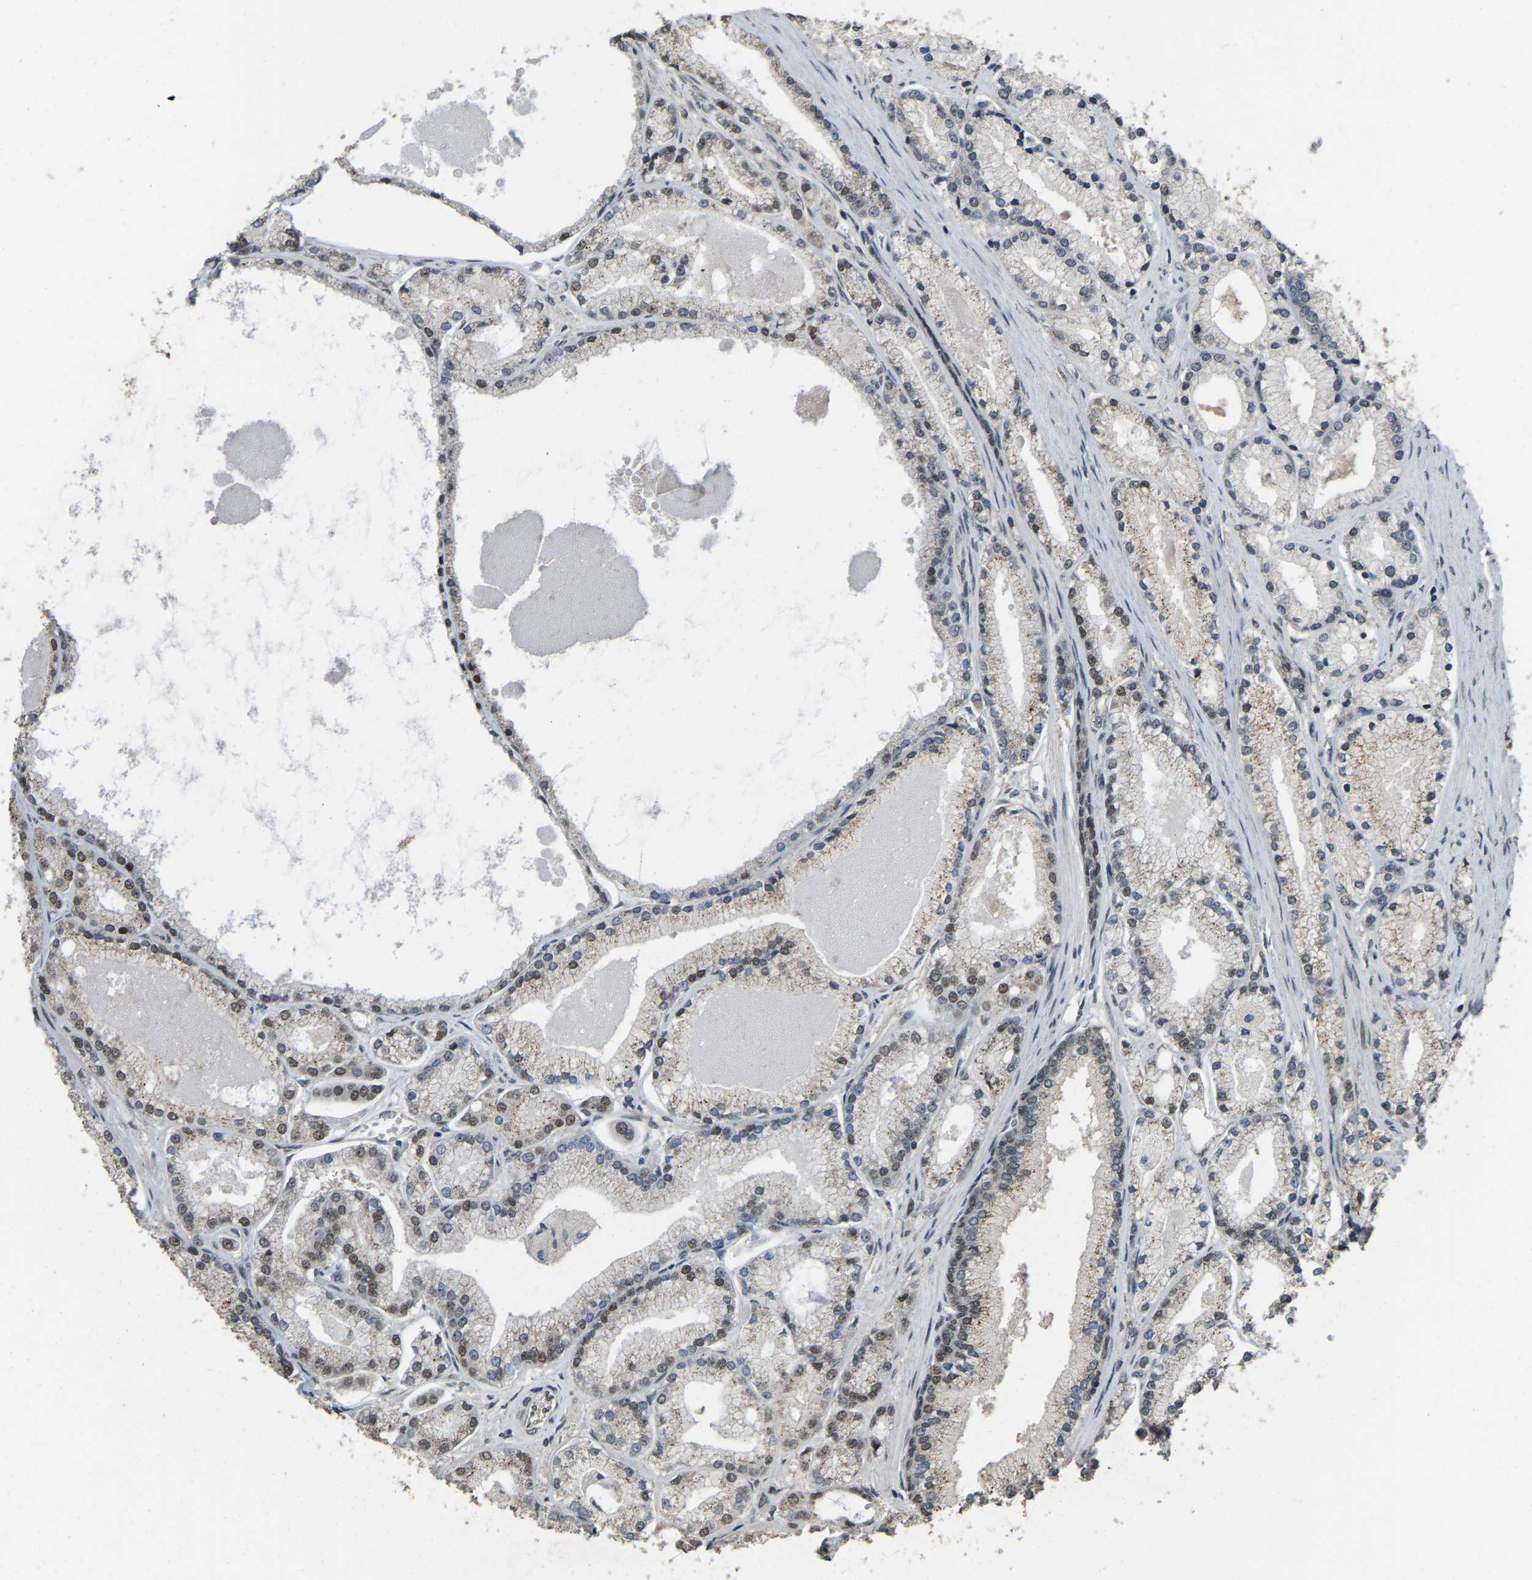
{"staining": {"intensity": "moderate", "quantity": "25%-75%", "location": "nuclear"}, "tissue": "prostate cancer", "cell_type": "Tumor cells", "image_type": "cancer", "snomed": [{"axis": "morphology", "description": "Adenocarcinoma, High grade"}, {"axis": "topography", "description": "Prostate"}], "caption": "Prostate cancer (high-grade adenocarcinoma) stained with a protein marker displays moderate staining in tumor cells.", "gene": "ARHGAP23", "patient": {"sex": "male", "age": 71}}